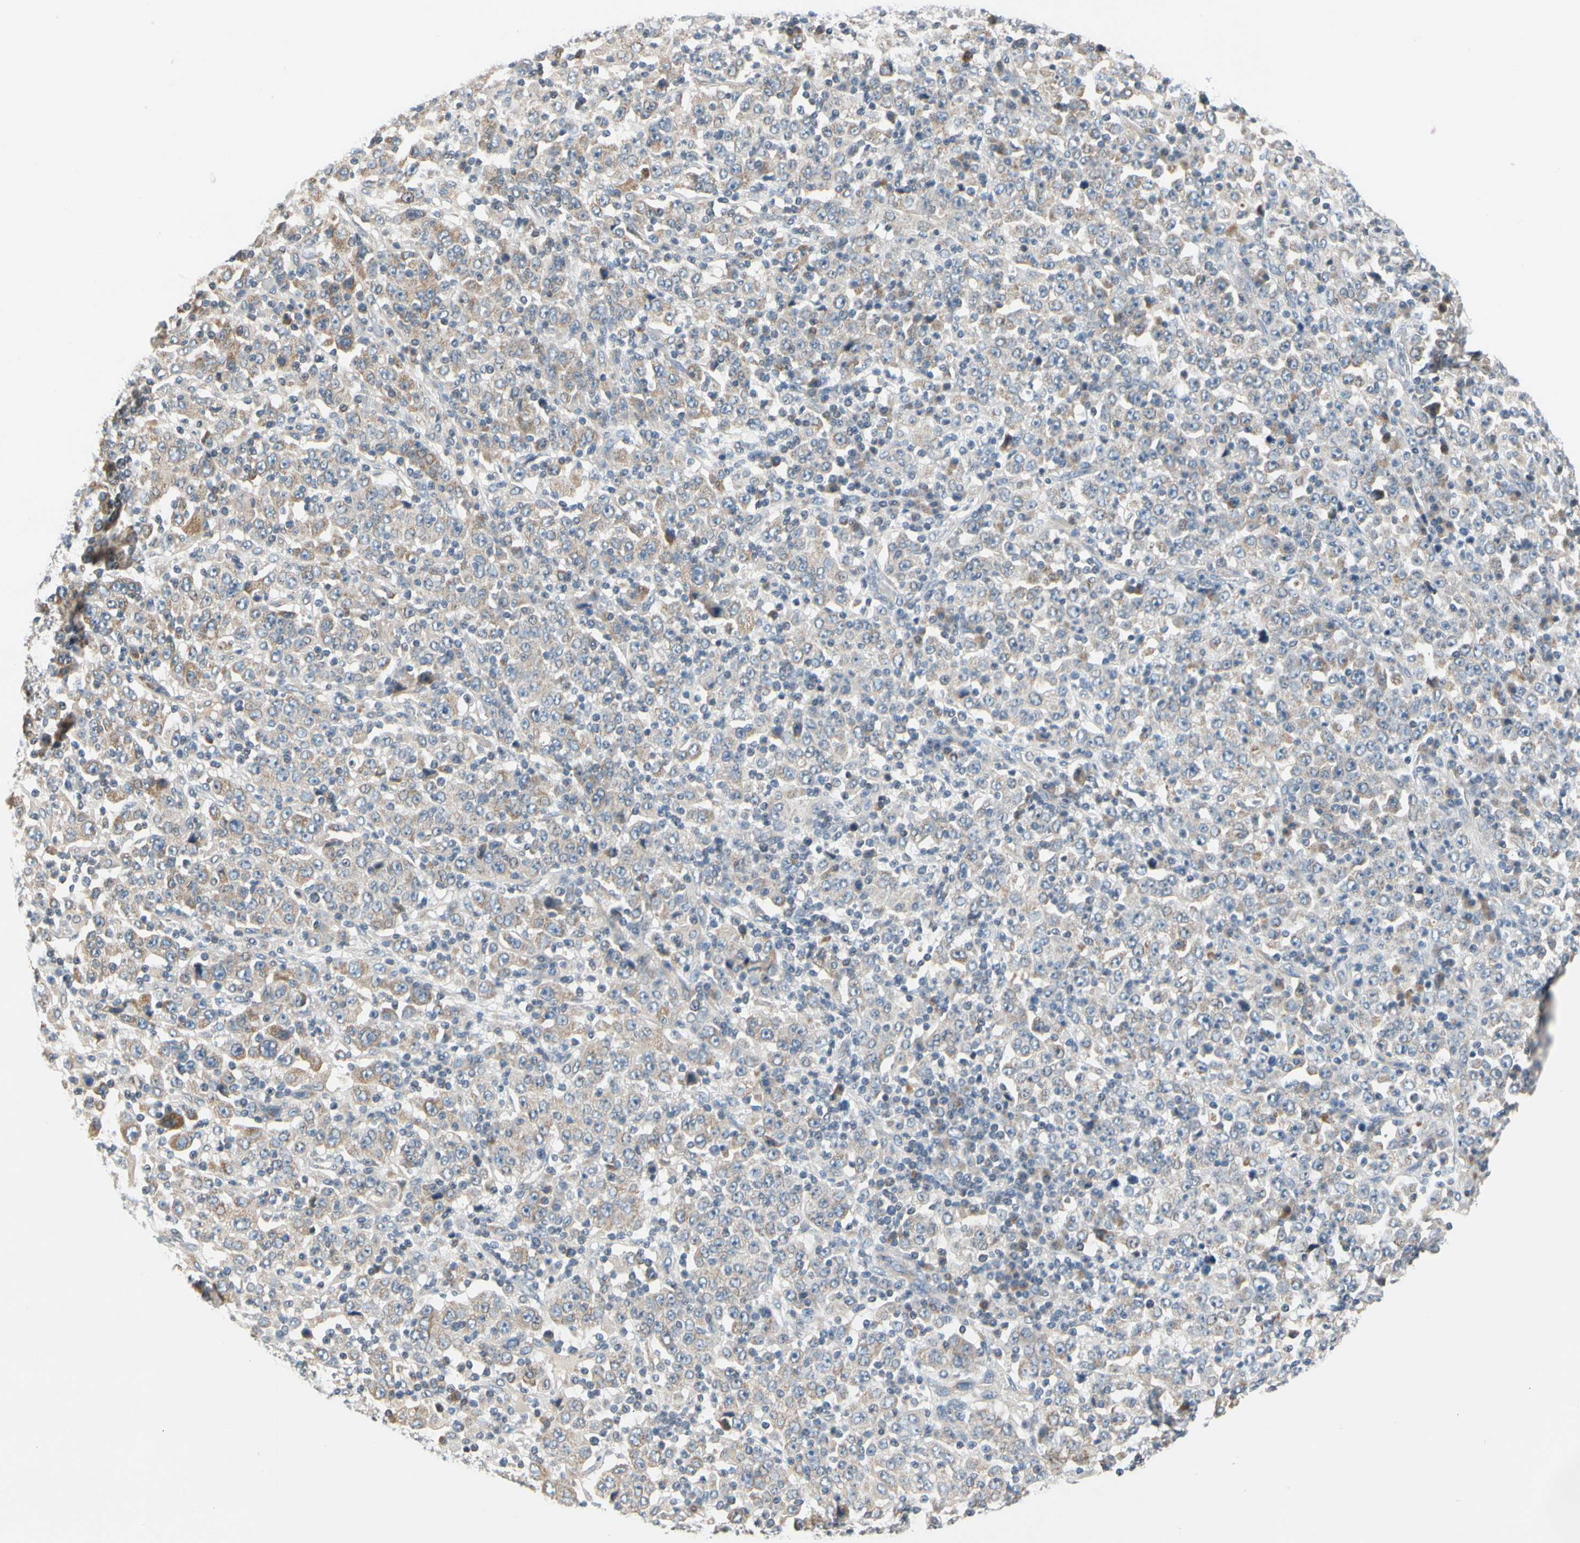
{"staining": {"intensity": "weak", "quantity": ">75%", "location": "cytoplasmic/membranous"}, "tissue": "stomach cancer", "cell_type": "Tumor cells", "image_type": "cancer", "snomed": [{"axis": "morphology", "description": "Normal tissue, NOS"}, {"axis": "morphology", "description": "Adenocarcinoma, NOS"}, {"axis": "topography", "description": "Stomach, upper"}, {"axis": "topography", "description": "Stomach"}], "caption": "Tumor cells show low levels of weak cytoplasmic/membranous staining in about >75% of cells in human stomach adenocarcinoma. (IHC, brightfield microscopy, high magnification).", "gene": "SOX30", "patient": {"sex": "male", "age": 59}}